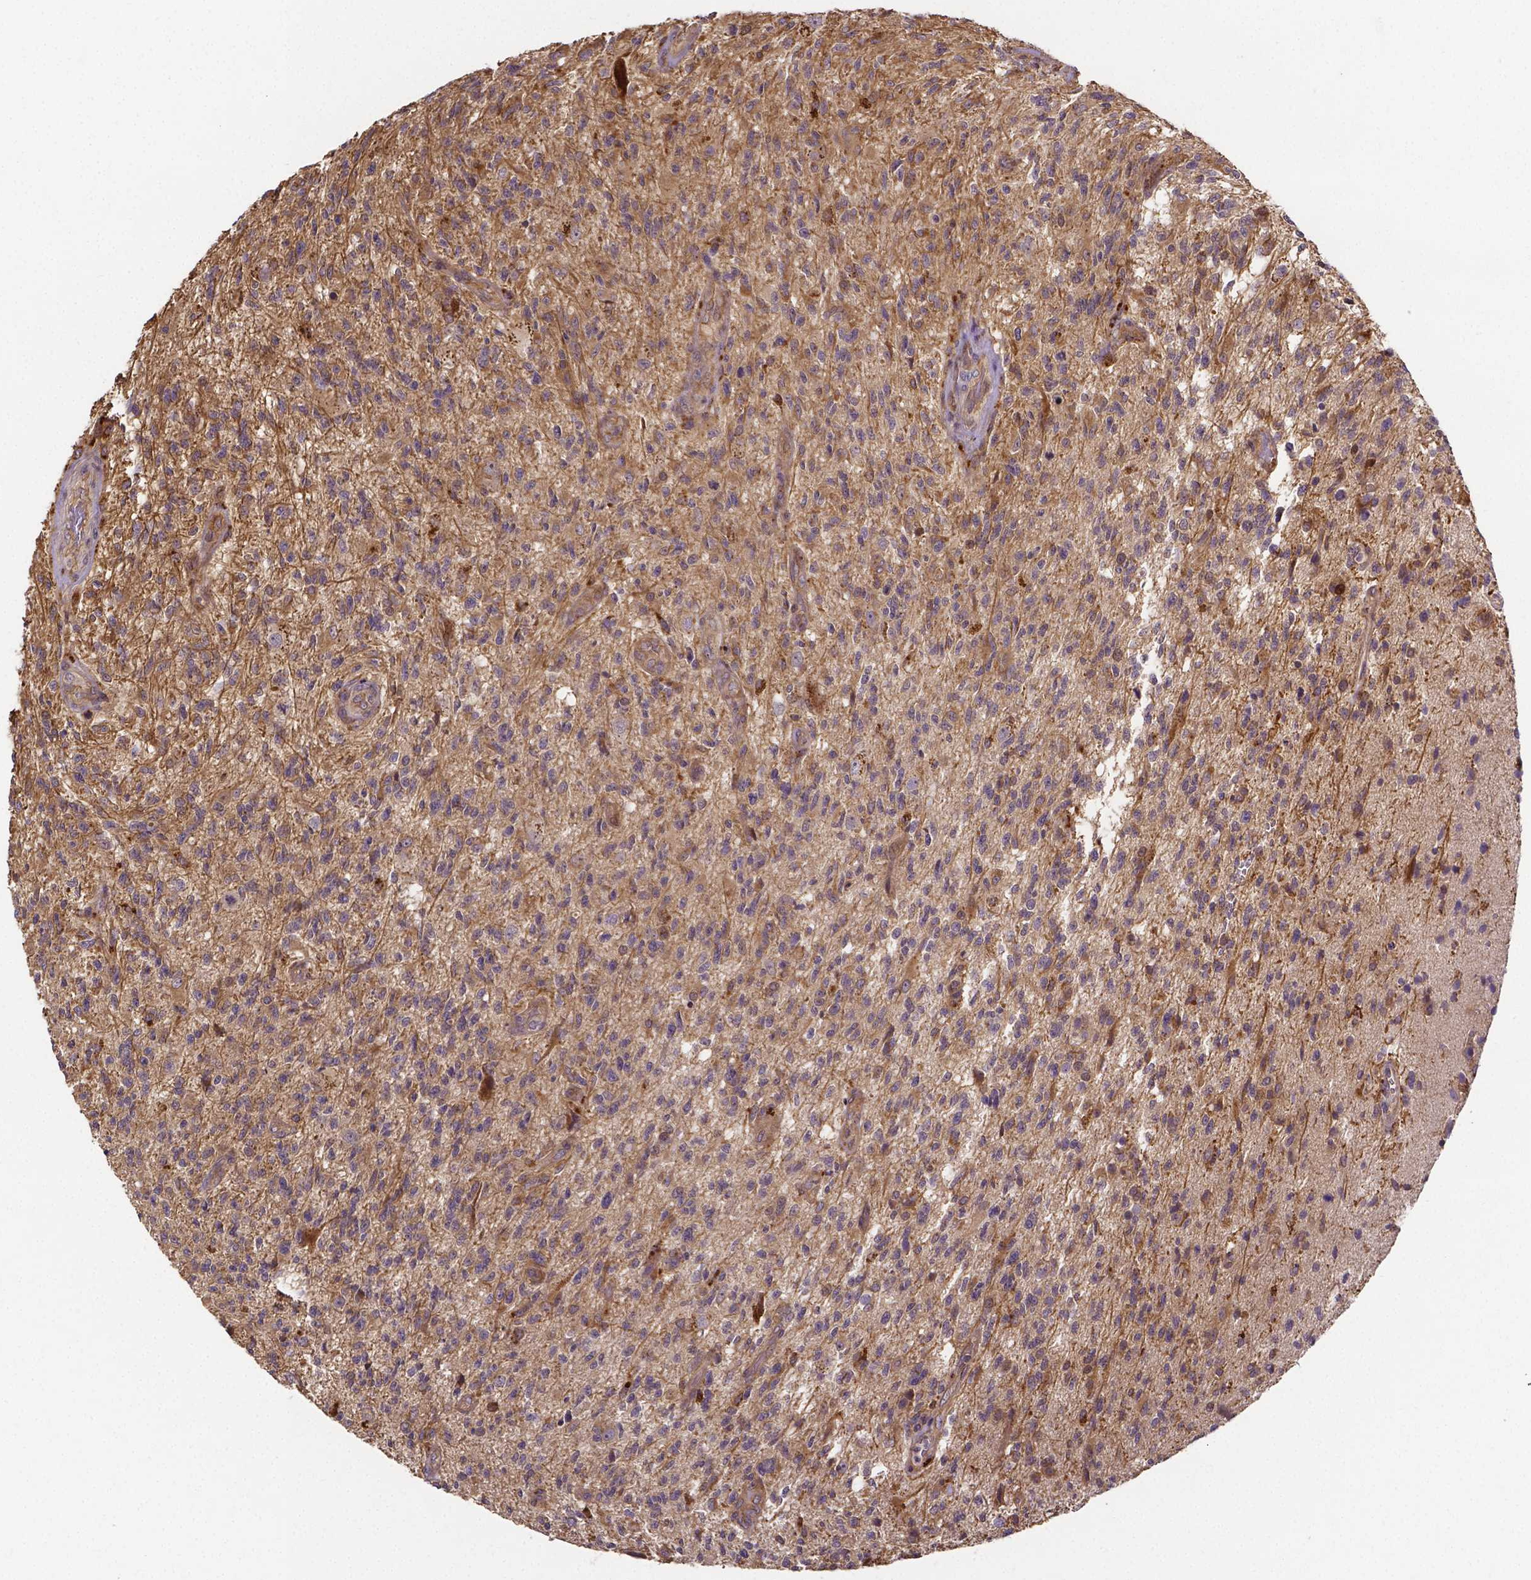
{"staining": {"intensity": "weak", "quantity": "25%-75%", "location": "cytoplasmic/membranous"}, "tissue": "glioma", "cell_type": "Tumor cells", "image_type": "cancer", "snomed": [{"axis": "morphology", "description": "Glioma, malignant, High grade"}, {"axis": "topography", "description": "Brain"}], "caption": "Glioma tissue exhibits weak cytoplasmic/membranous staining in approximately 25%-75% of tumor cells", "gene": "RNF123", "patient": {"sex": "male", "age": 56}}